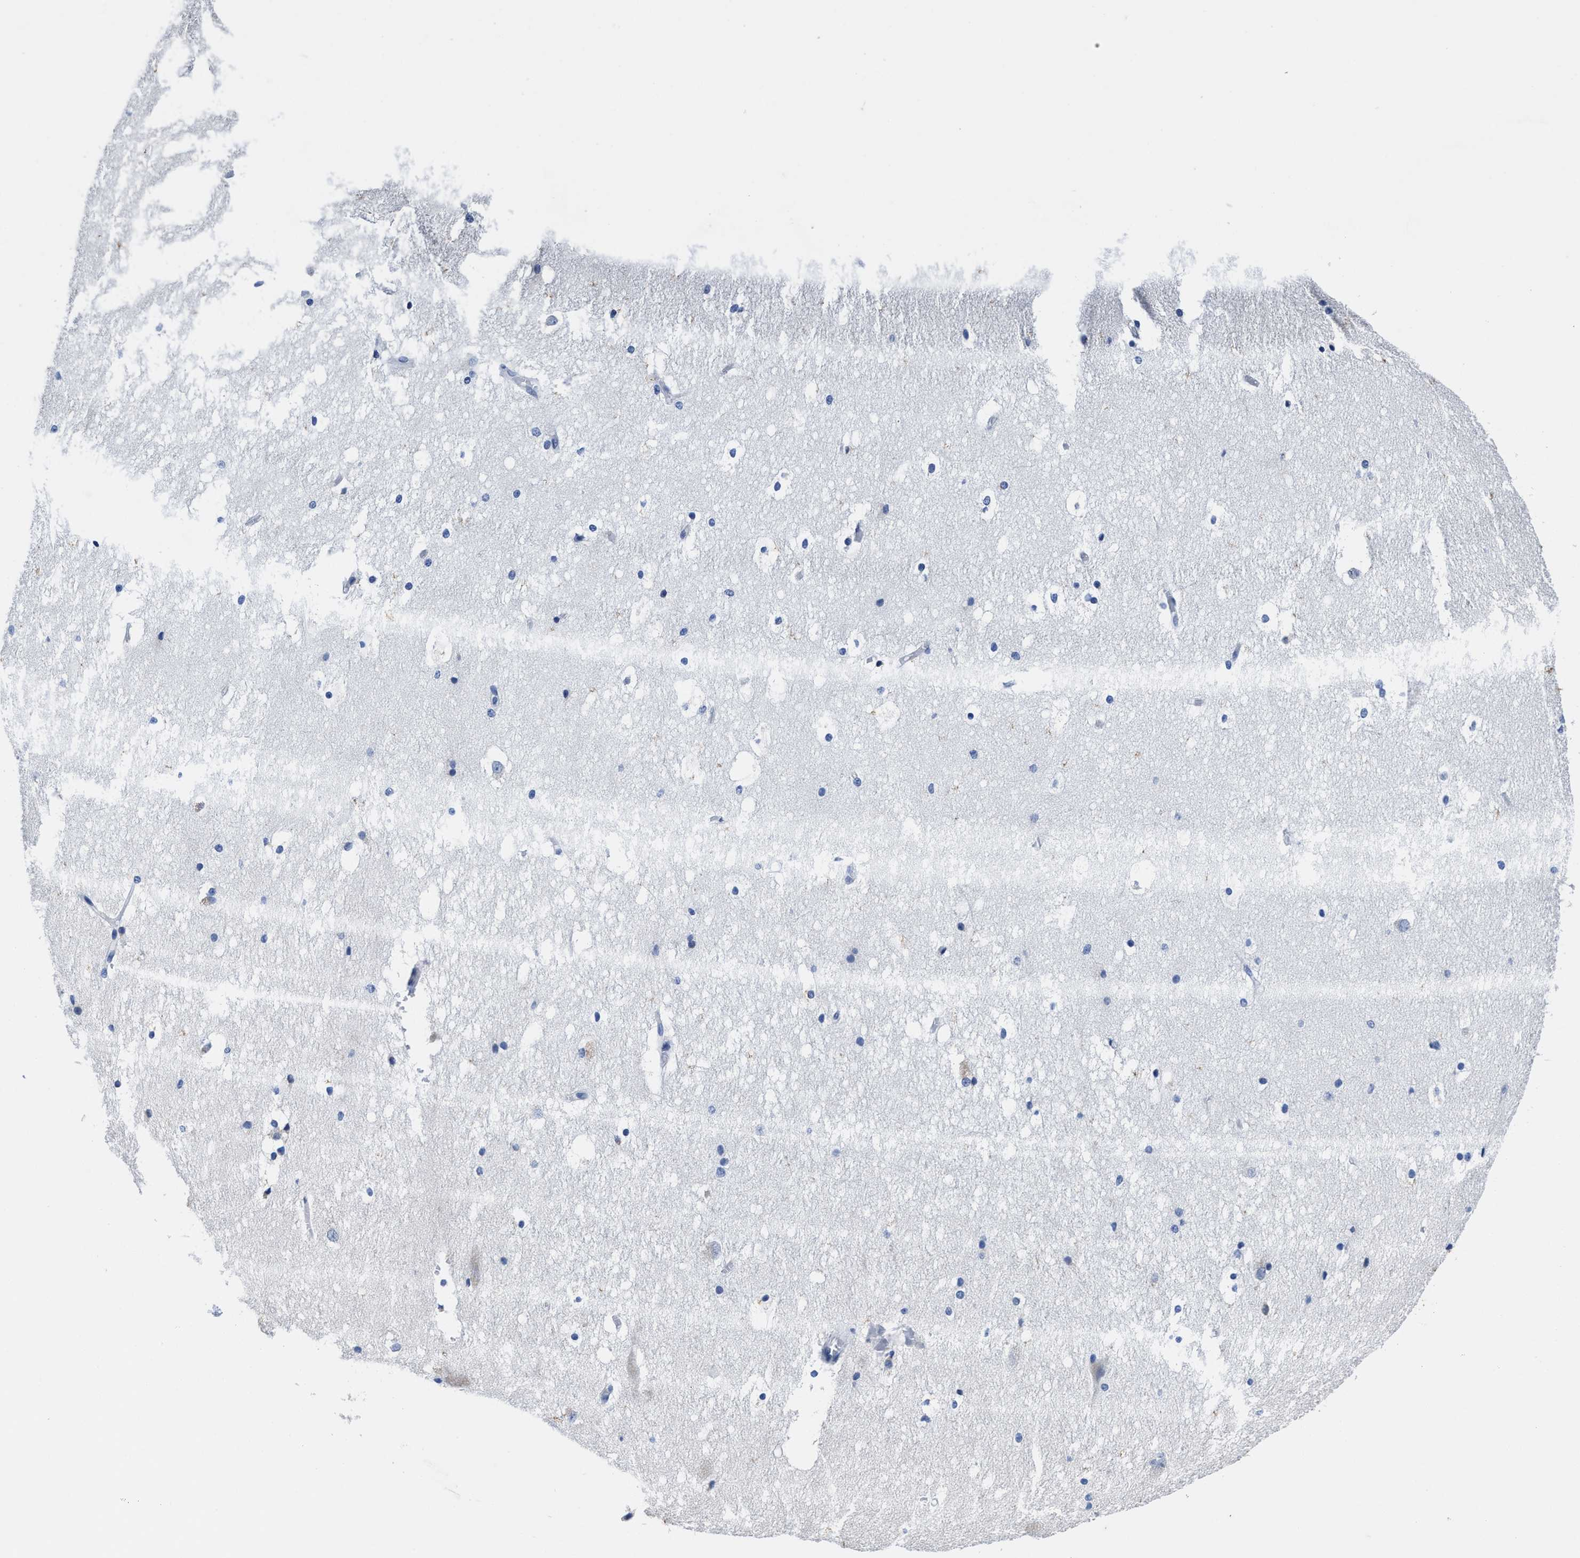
{"staining": {"intensity": "negative", "quantity": "none", "location": "none"}, "tissue": "hippocampus", "cell_type": "Glial cells", "image_type": "normal", "snomed": [{"axis": "morphology", "description": "Normal tissue, NOS"}, {"axis": "topography", "description": "Hippocampus"}], "caption": "A high-resolution image shows IHC staining of unremarkable hippocampus, which exhibits no significant expression in glial cells.", "gene": "HOOK1", "patient": {"sex": "female", "age": 19}}